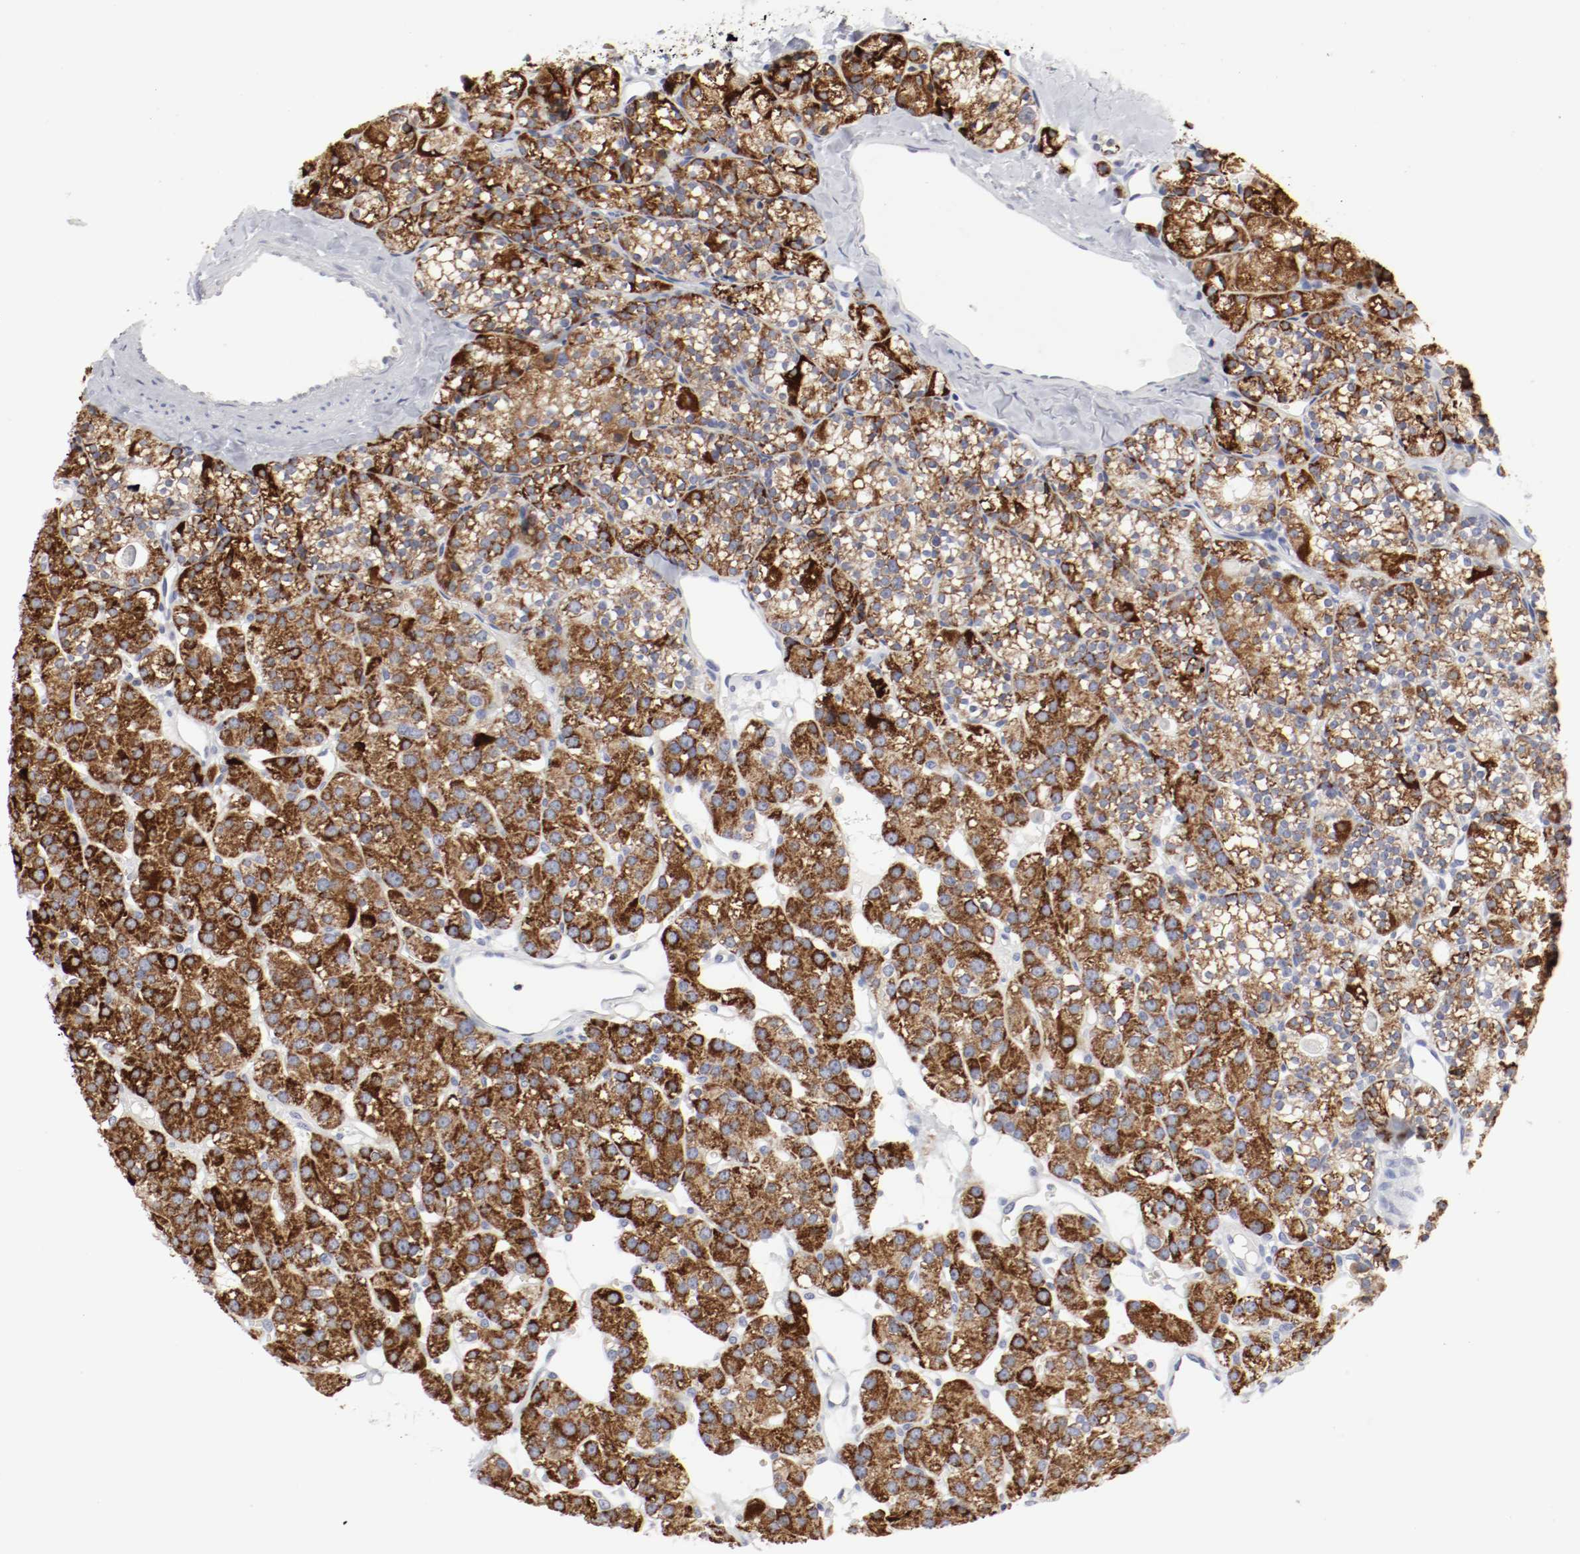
{"staining": {"intensity": "strong", "quantity": "25%-75%", "location": "cytoplasmic/membranous"}, "tissue": "parathyroid gland", "cell_type": "Glandular cells", "image_type": "normal", "snomed": [{"axis": "morphology", "description": "Normal tissue, NOS"}, {"axis": "topography", "description": "Parathyroid gland"}], "caption": "Immunohistochemistry histopathology image of benign parathyroid gland: human parathyroid gland stained using IHC displays high levels of strong protein expression localized specifically in the cytoplasmic/membranous of glandular cells, appearing as a cytoplasmic/membranous brown color.", "gene": "ITGAX", "patient": {"sex": "female", "age": 64}}